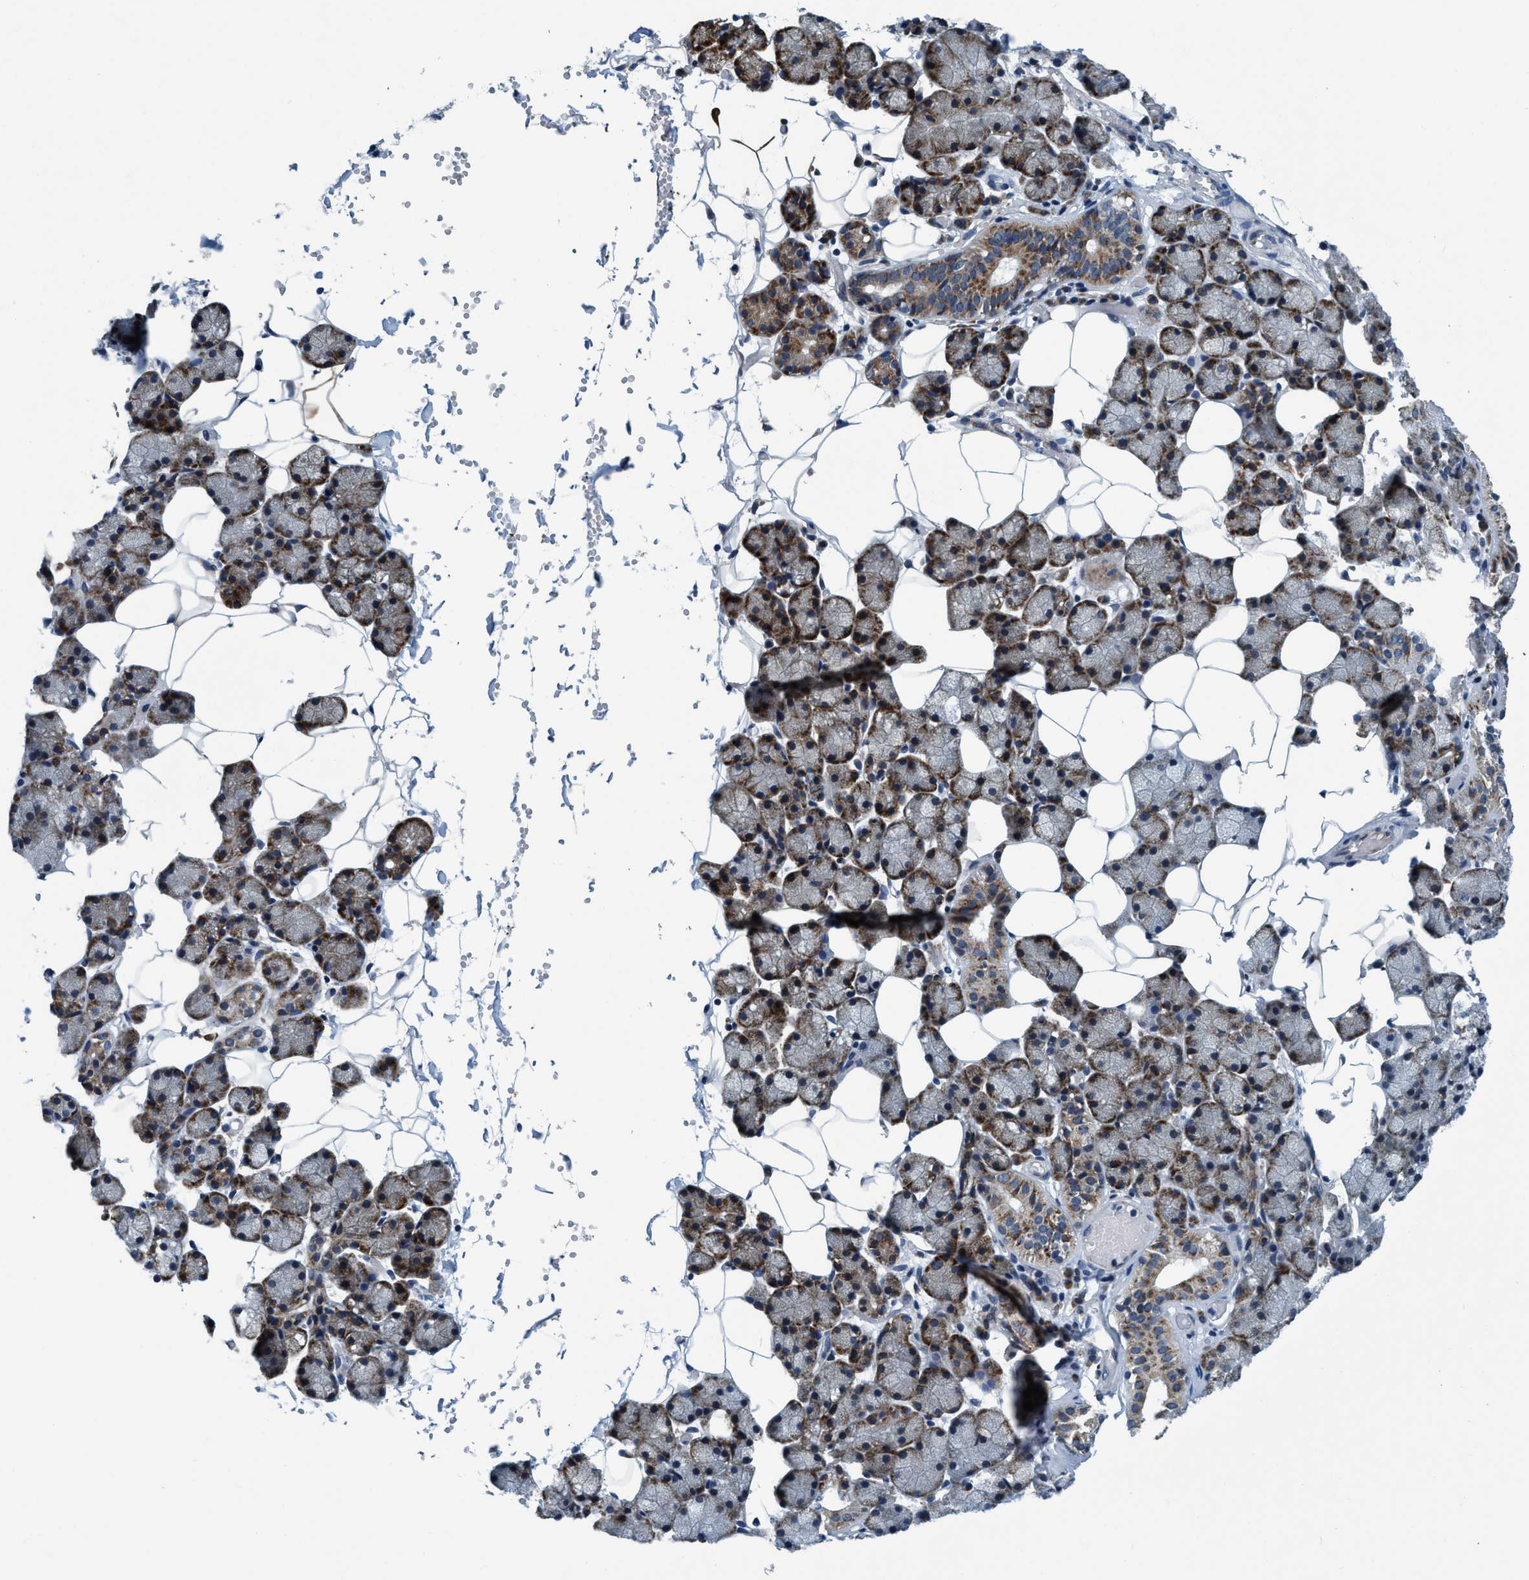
{"staining": {"intensity": "moderate", "quantity": "<25%", "location": "cytoplasmic/membranous"}, "tissue": "salivary gland", "cell_type": "Glandular cells", "image_type": "normal", "snomed": [{"axis": "morphology", "description": "Normal tissue, NOS"}, {"axis": "topography", "description": "Salivary gland"}], "caption": "Brown immunohistochemical staining in normal salivary gland shows moderate cytoplasmic/membranous staining in approximately <25% of glandular cells.", "gene": "ARMC9", "patient": {"sex": "female", "age": 33}}